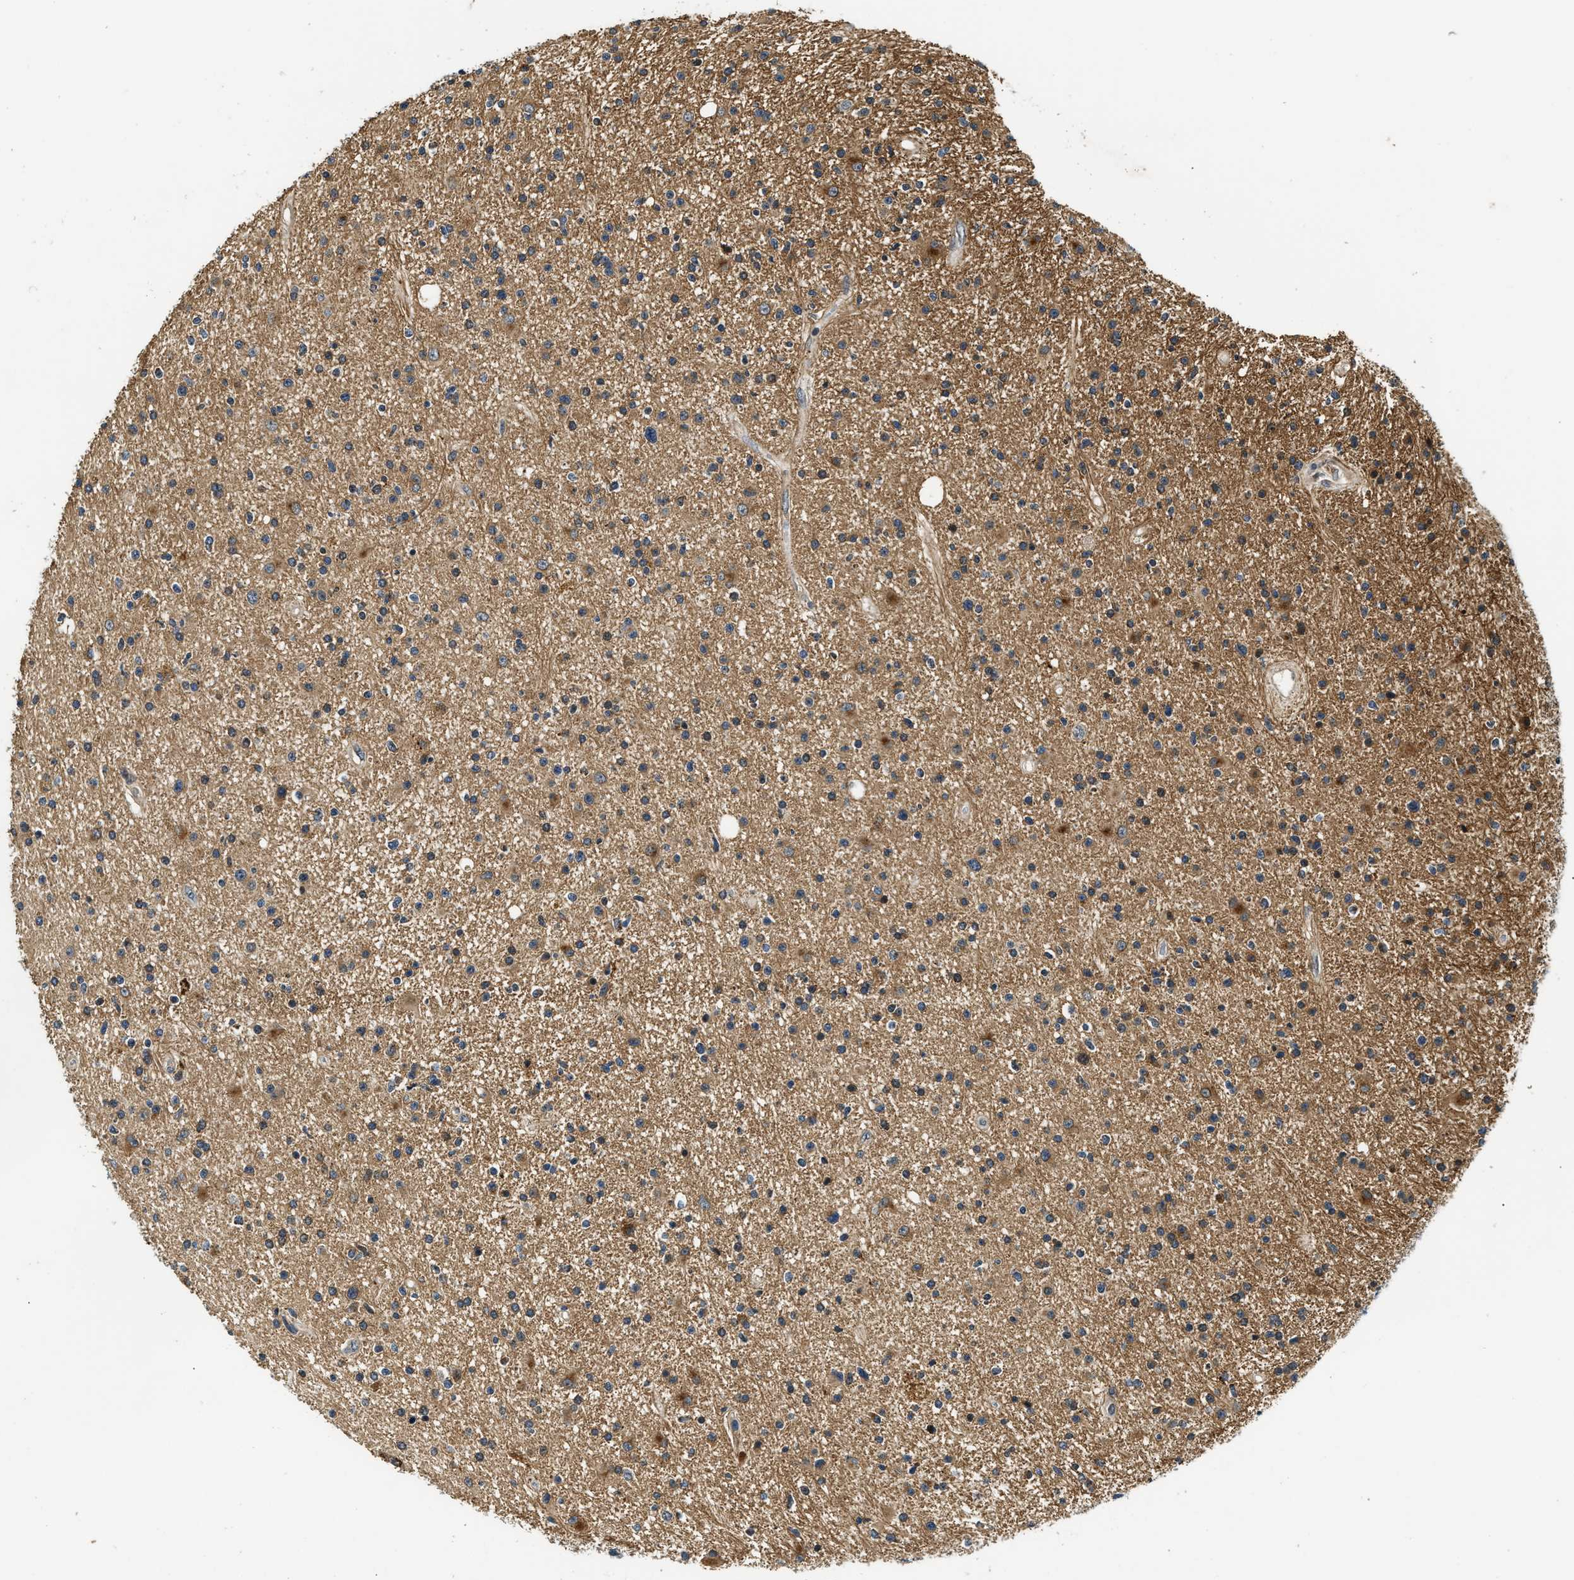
{"staining": {"intensity": "moderate", "quantity": "25%-75%", "location": "cytoplasmic/membranous"}, "tissue": "glioma", "cell_type": "Tumor cells", "image_type": "cancer", "snomed": [{"axis": "morphology", "description": "Glioma, malignant, High grade"}, {"axis": "topography", "description": "Brain"}], "caption": "This micrograph demonstrates immunohistochemistry staining of human glioma, with medium moderate cytoplasmic/membranous expression in about 25%-75% of tumor cells.", "gene": "EXTL2", "patient": {"sex": "male", "age": 33}}